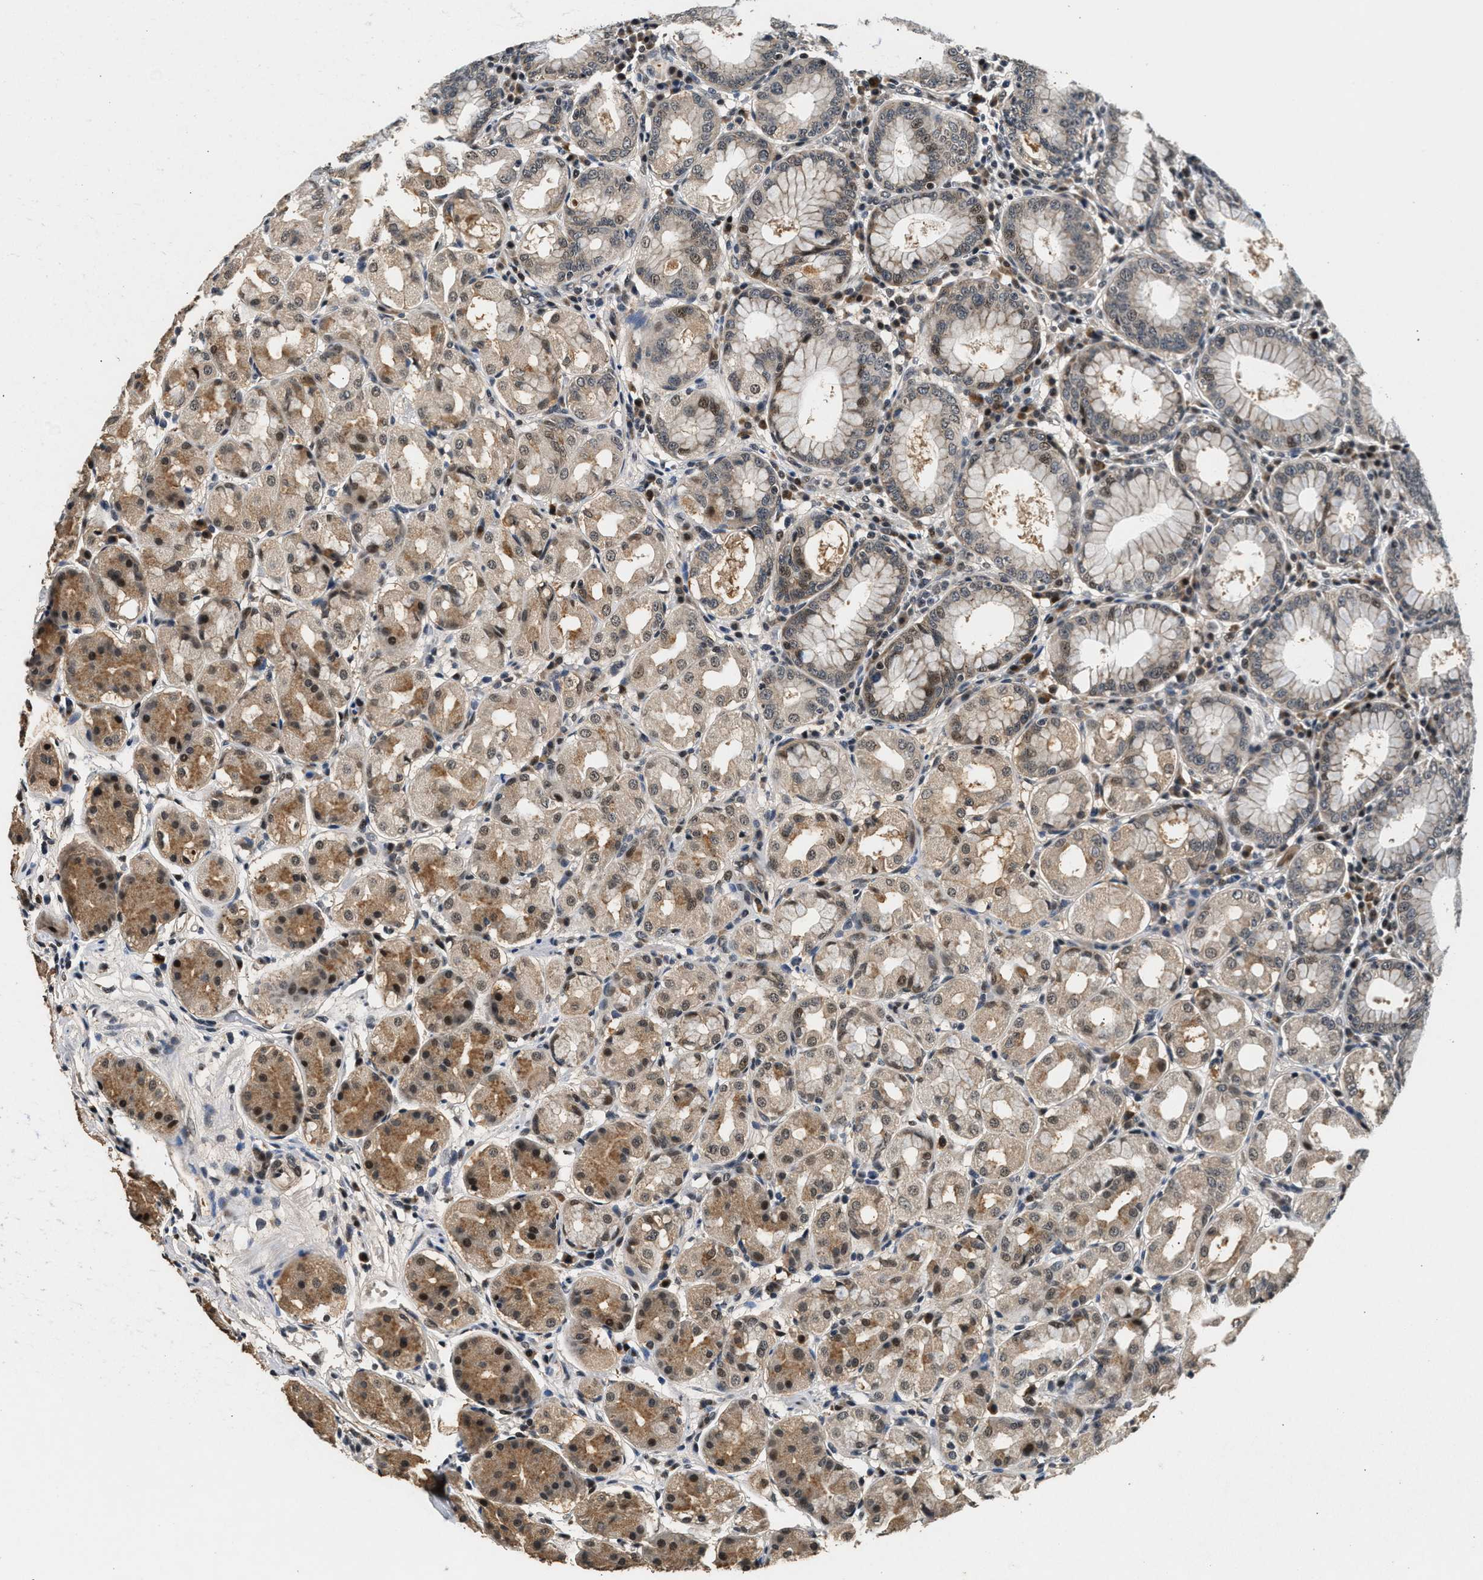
{"staining": {"intensity": "moderate", "quantity": "25%-75%", "location": "cytoplasmic/membranous,nuclear"}, "tissue": "stomach", "cell_type": "Glandular cells", "image_type": "normal", "snomed": [{"axis": "morphology", "description": "Normal tissue, NOS"}, {"axis": "topography", "description": "Stomach"}, {"axis": "topography", "description": "Stomach, lower"}], "caption": "High-power microscopy captured an immunohistochemistry image of normal stomach, revealing moderate cytoplasmic/membranous,nuclear staining in approximately 25%-75% of glandular cells.", "gene": "RBM33", "patient": {"sex": "female", "age": 56}}